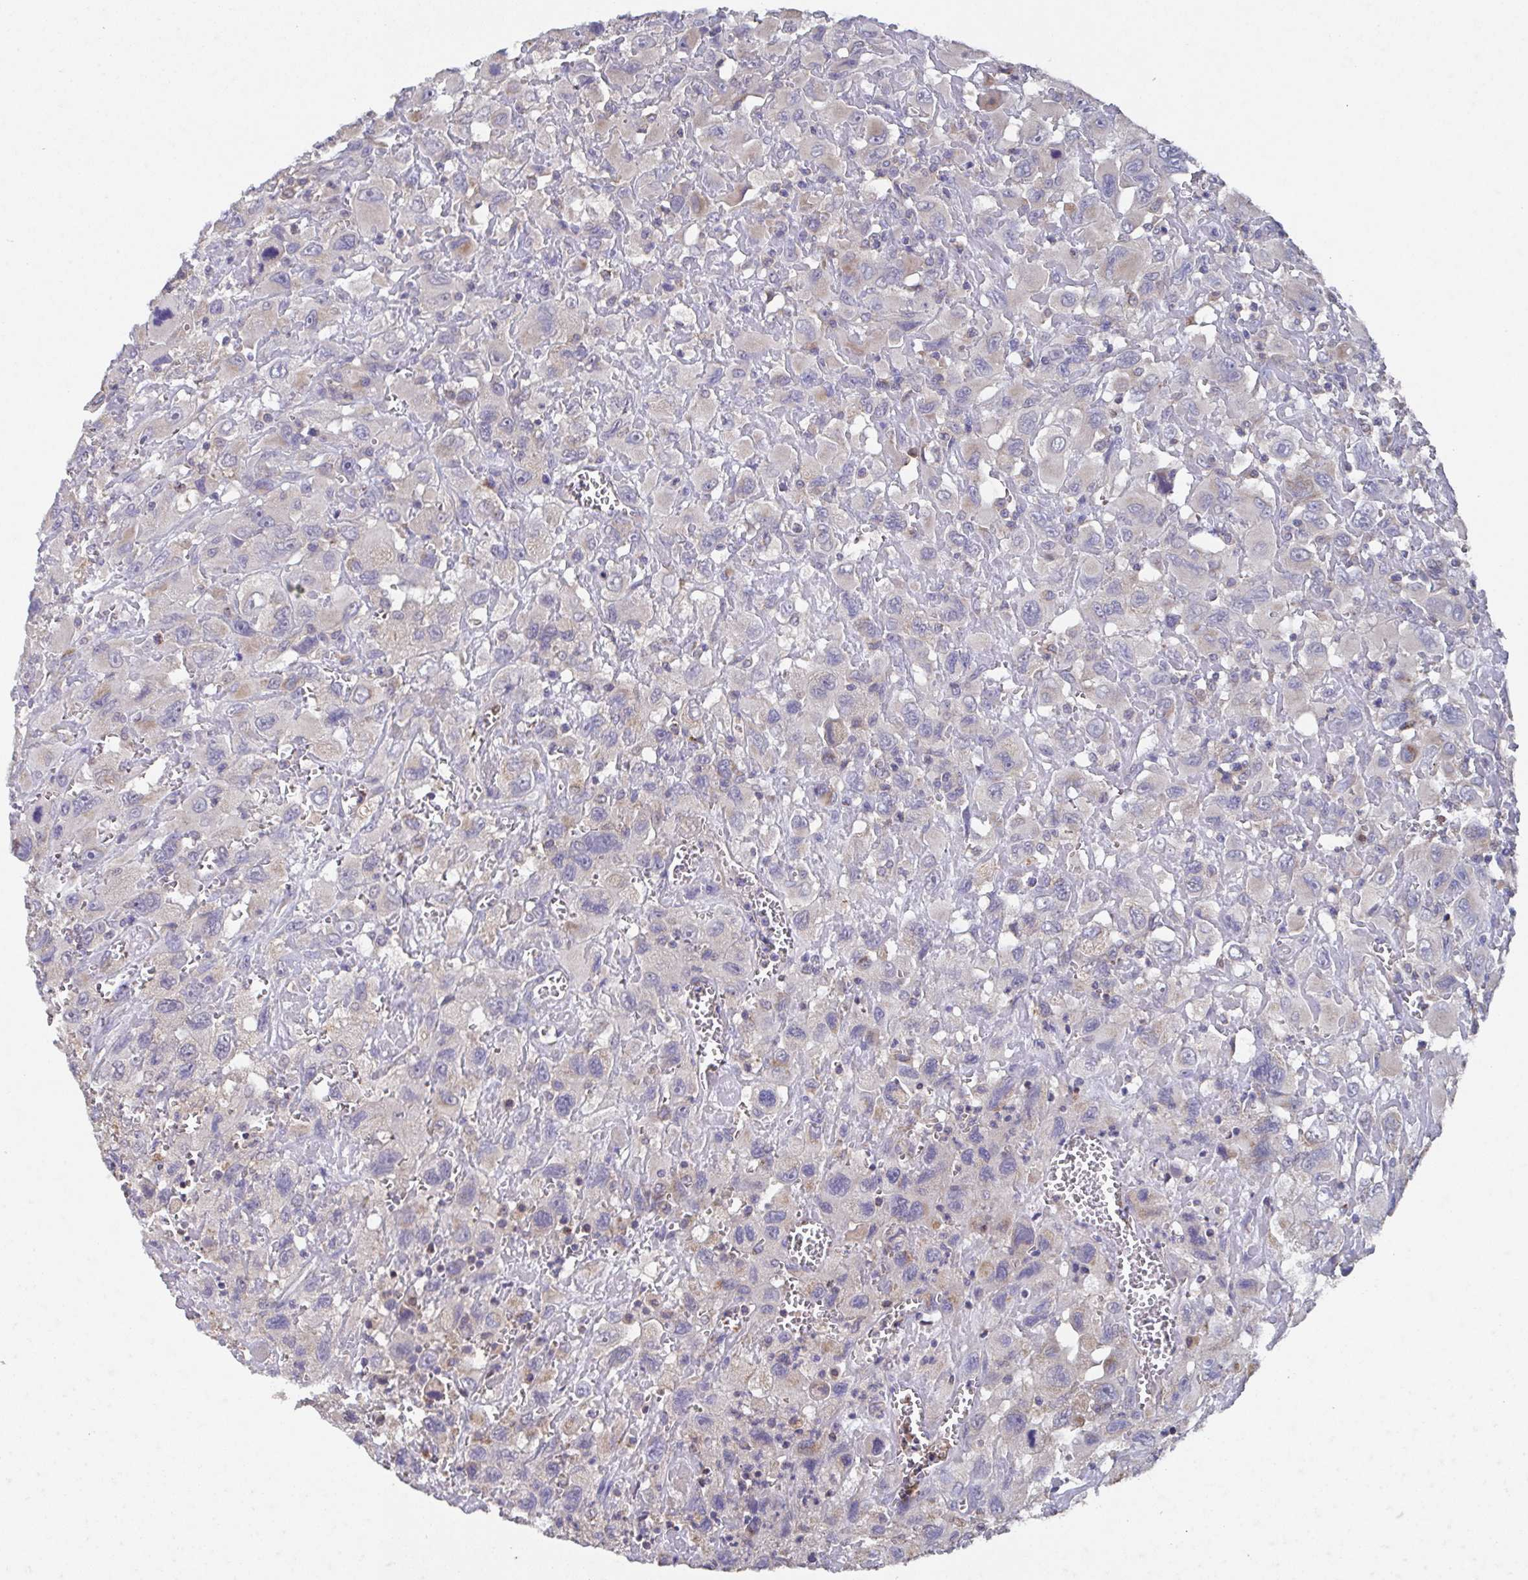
{"staining": {"intensity": "negative", "quantity": "none", "location": "none"}, "tissue": "head and neck cancer", "cell_type": "Tumor cells", "image_type": "cancer", "snomed": [{"axis": "morphology", "description": "Squamous cell carcinoma, NOS"}, {"axis": "morphology", "description": "Squamous cell carcinoma, metastatic, NOS"}, {"axis": "topography", "description": "Oral tissue"}, {"axis": "topography", "description": "Head-Neck"}], "caption": "This is a micrograph of immunohistochemistry (IHC) staining of head and neck cancer, which shows no staining in tumor cells.", "gene": "MT-ND3", "patient": {"sex": "female", "age": 85}}